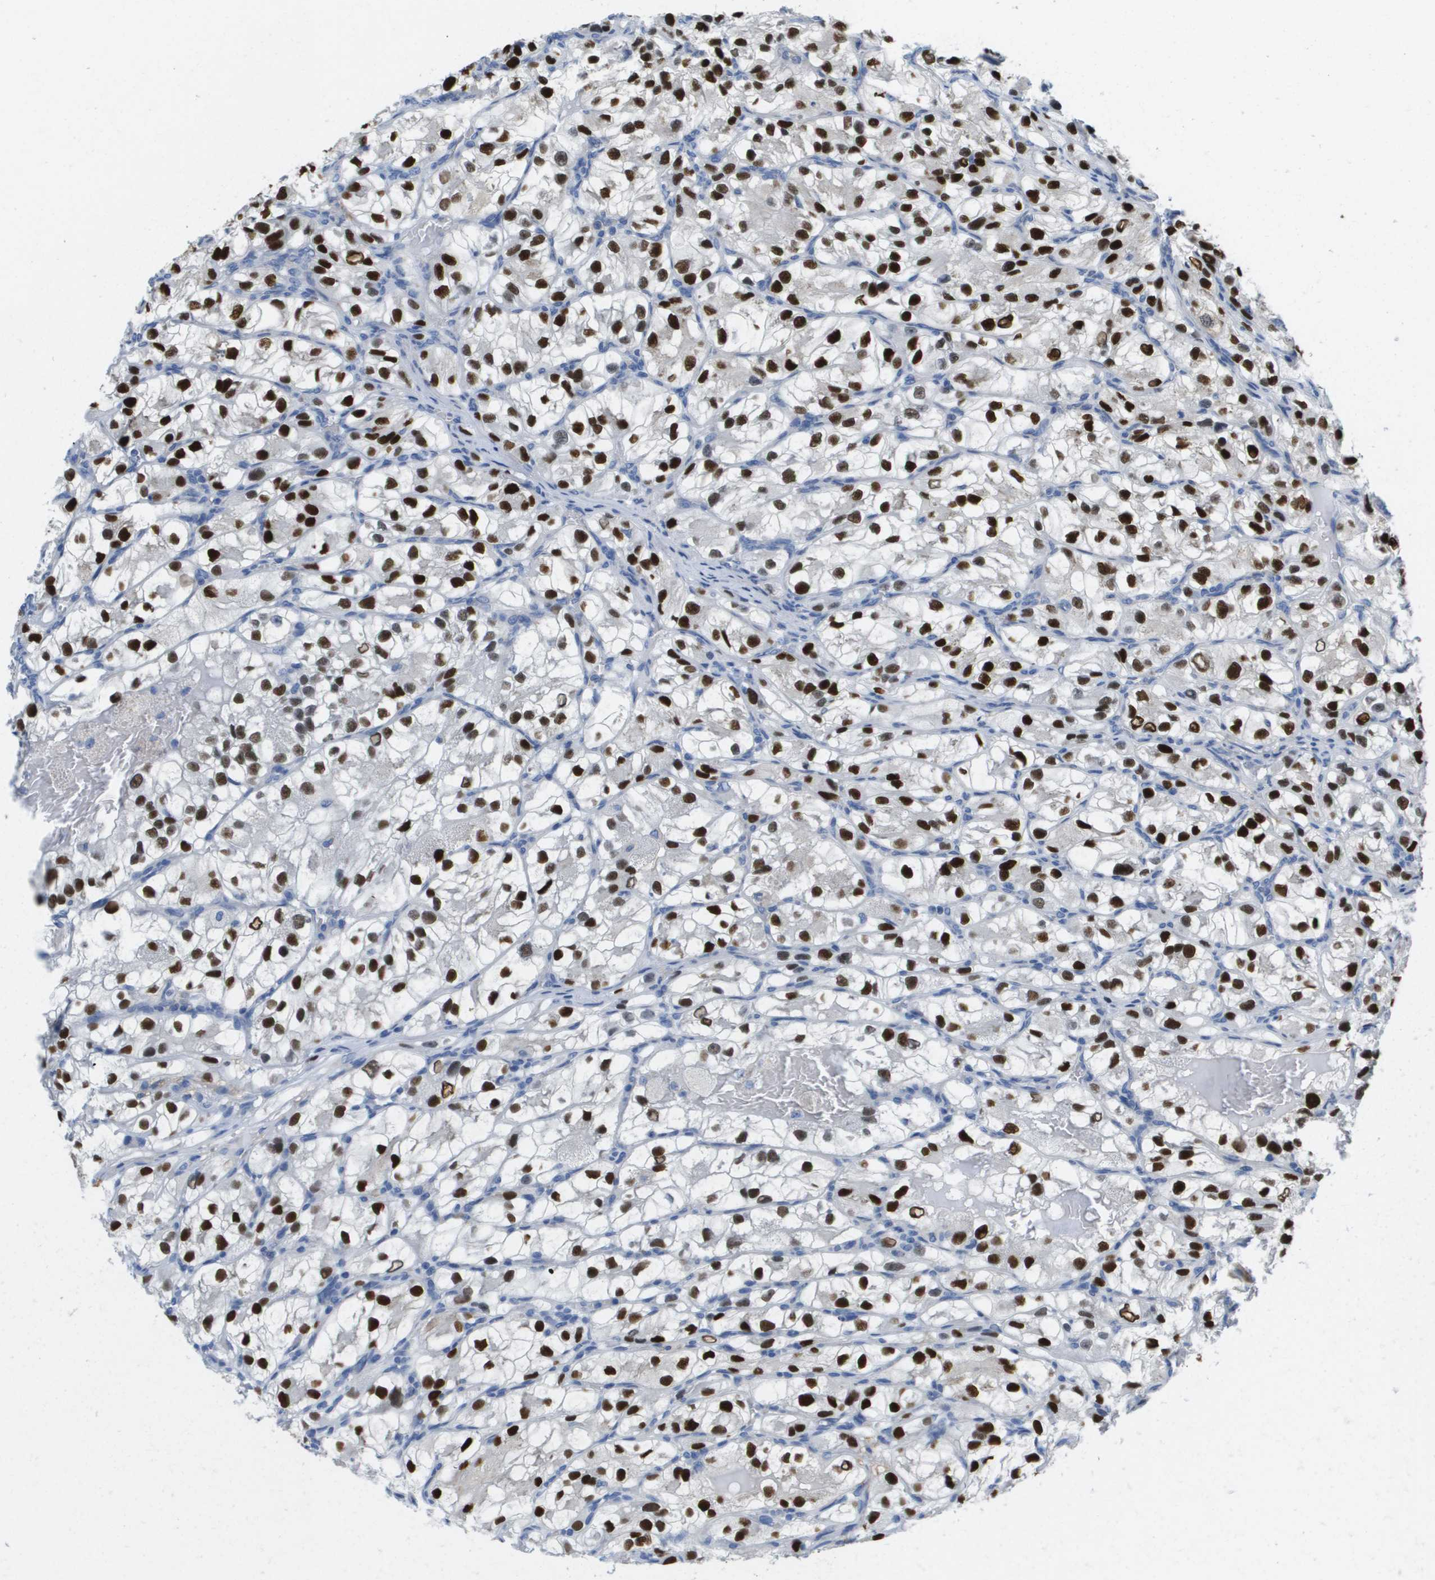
{"staining": {"intensity": "strong", "quantity": ">75%", "location": "nuclear"}, "tissue": "renal cancer", "cell_type": "Tumor cells", "image_type": "cancer", "snomed": [{"axis": "morphology", "description": "Adenocarcinoma, NOS"}, {"axis": "topography", "description": "Kidney"}], "caption": "An immunohistochemistry image of neoplastic tissue is shown. Protein staining in brown shows strong nuclear positivity in adenocarcinoma (renal) within tumor cells.", "gene": "PTDSS1", "patient": {"sex": "female", "age": 57}}